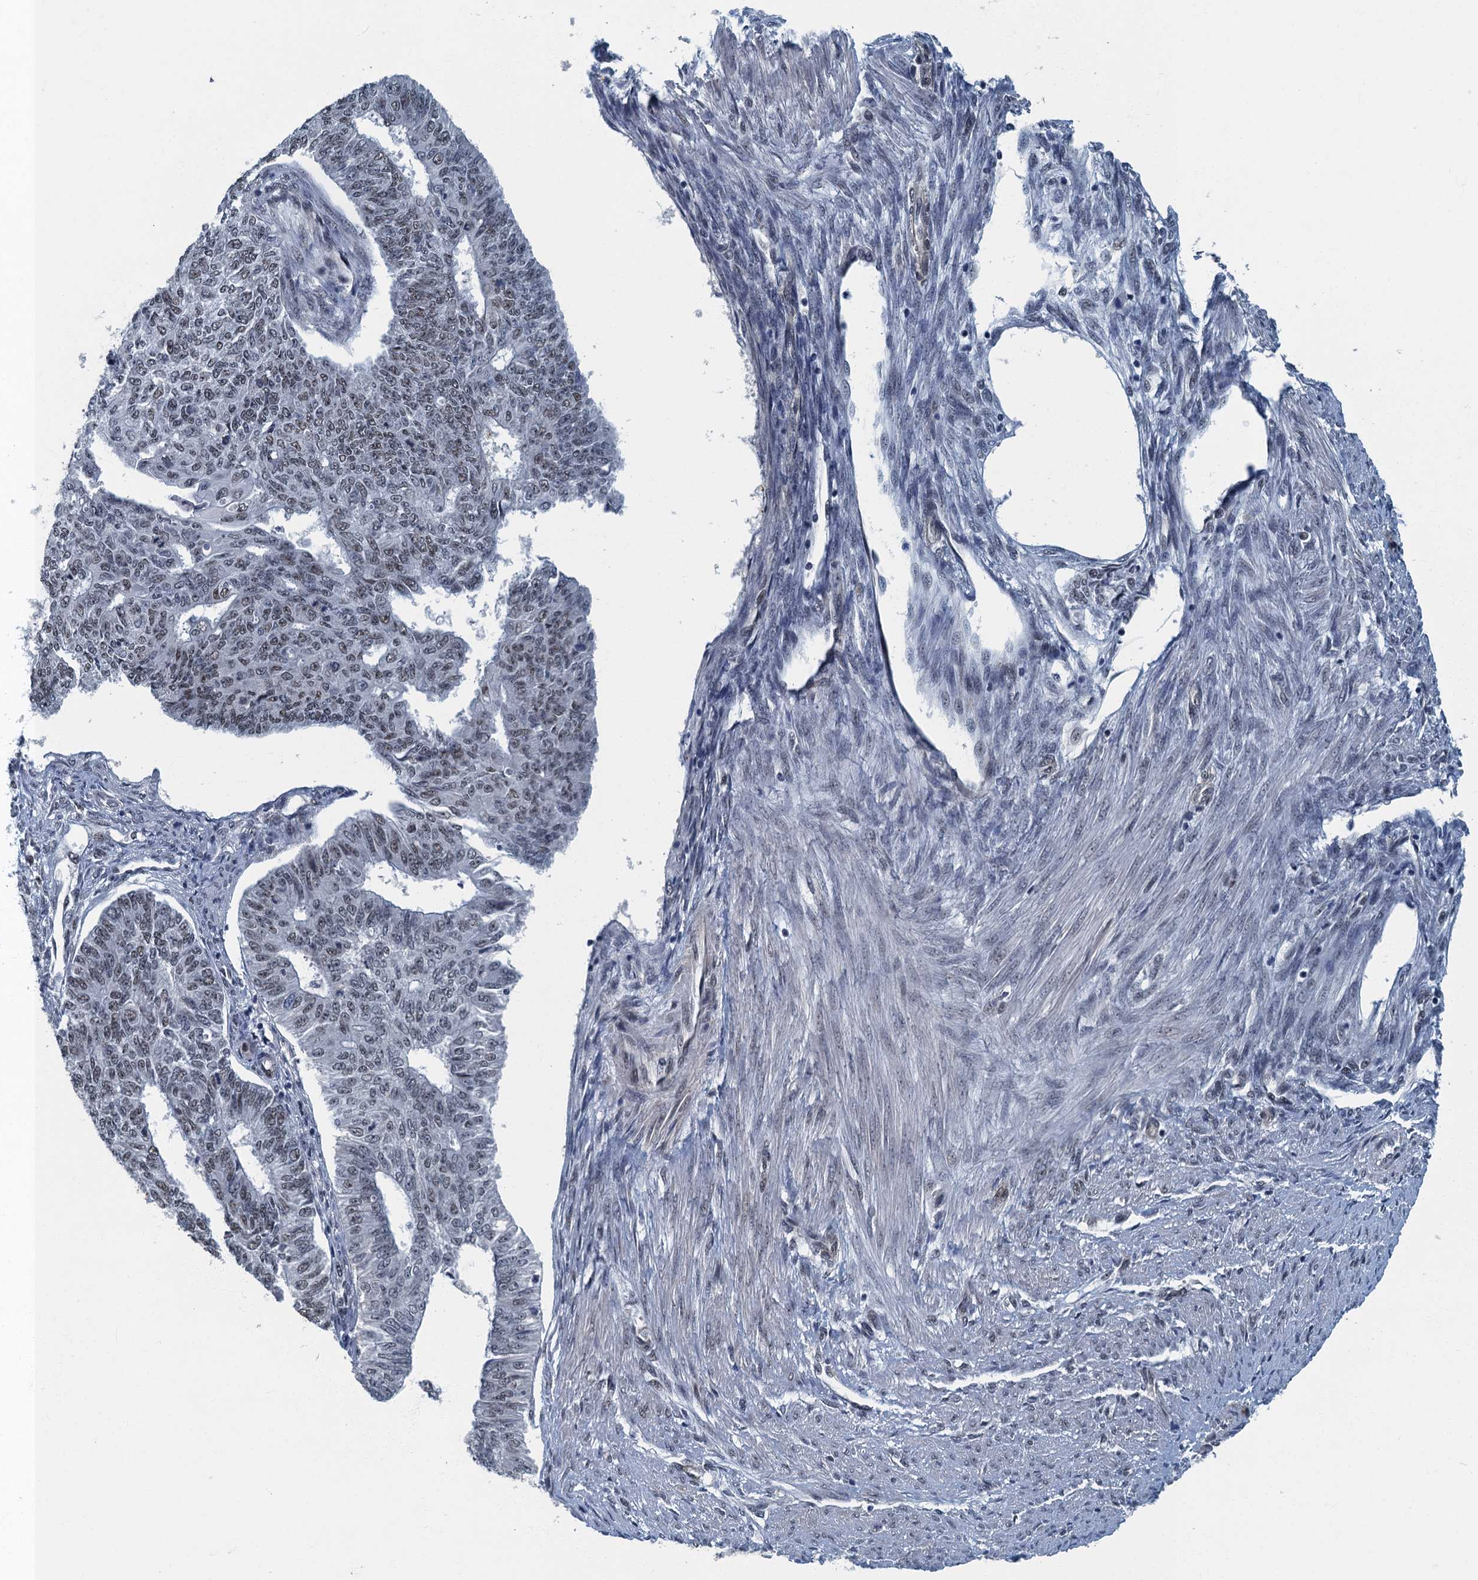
{"staining": {"intensity": "weak", "quantity": "25%-75%", "location": "nuclear"}, "tissue": "endometrial cancer", "cell_type": "Tumor cells", "image_type": "cancer", "snomed": [{"axis": "morphology", "description": "Adenocarcinoma, NOS"}, {"axis": "topography", "description": "Endometrium"}], "caption": "This histopathology image reveals endometrial adenocarcinoma stained with immunohistochemistry (IHC) to label a protein in brown. The nuclear of tumor cells show weak positivity for the protein. Nuclei are counter-stained blue.", "gene": "GADL1", "patient": {"sex": "female", "age": 32}}